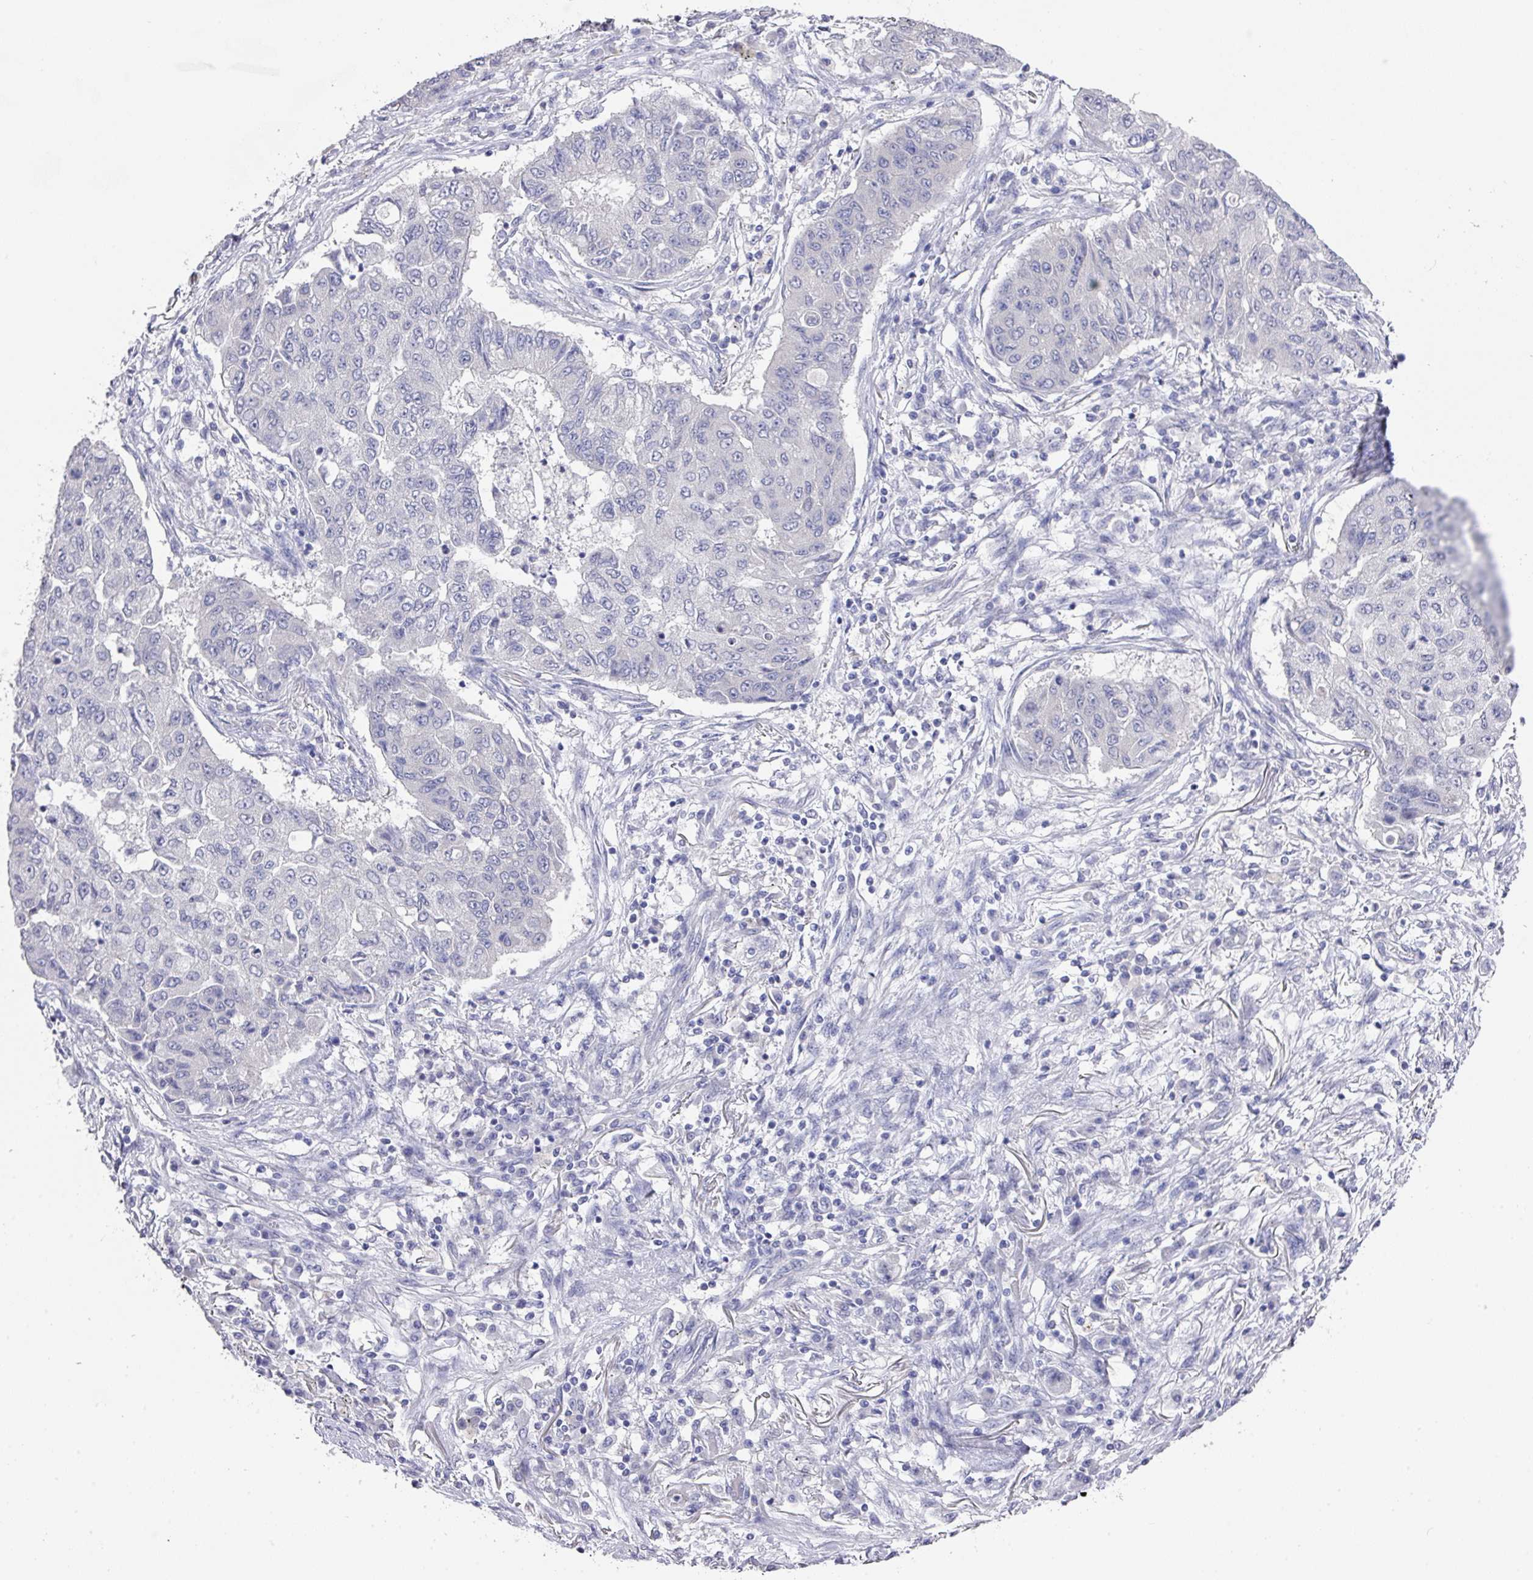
{"staining": {"intensity": "negative", "quantity": "none", "location": "none"}, "tissue": "lung cancer", "cell_type": "Tumor cells", "image_type": "cancer", "snomed": [{"axis": "morphology", "description": "Squamous cell carcinoma, NOS"}, {"axis": "topography", "description": "Lung"}], "caption": "Immunohistochemistry micrograph of squamous cell carcinoma (lung) stained for a protein (brown), which displays no expression in tumor cells. Brightfield microscopy of immunohistochemistry stained with DAB (3,3'-diaminobenzidine) (brown) and hematoxylin (blue), captured at high magnification.", "gene": "DAZL", "patient": {"sex": "male", "age": 74}}